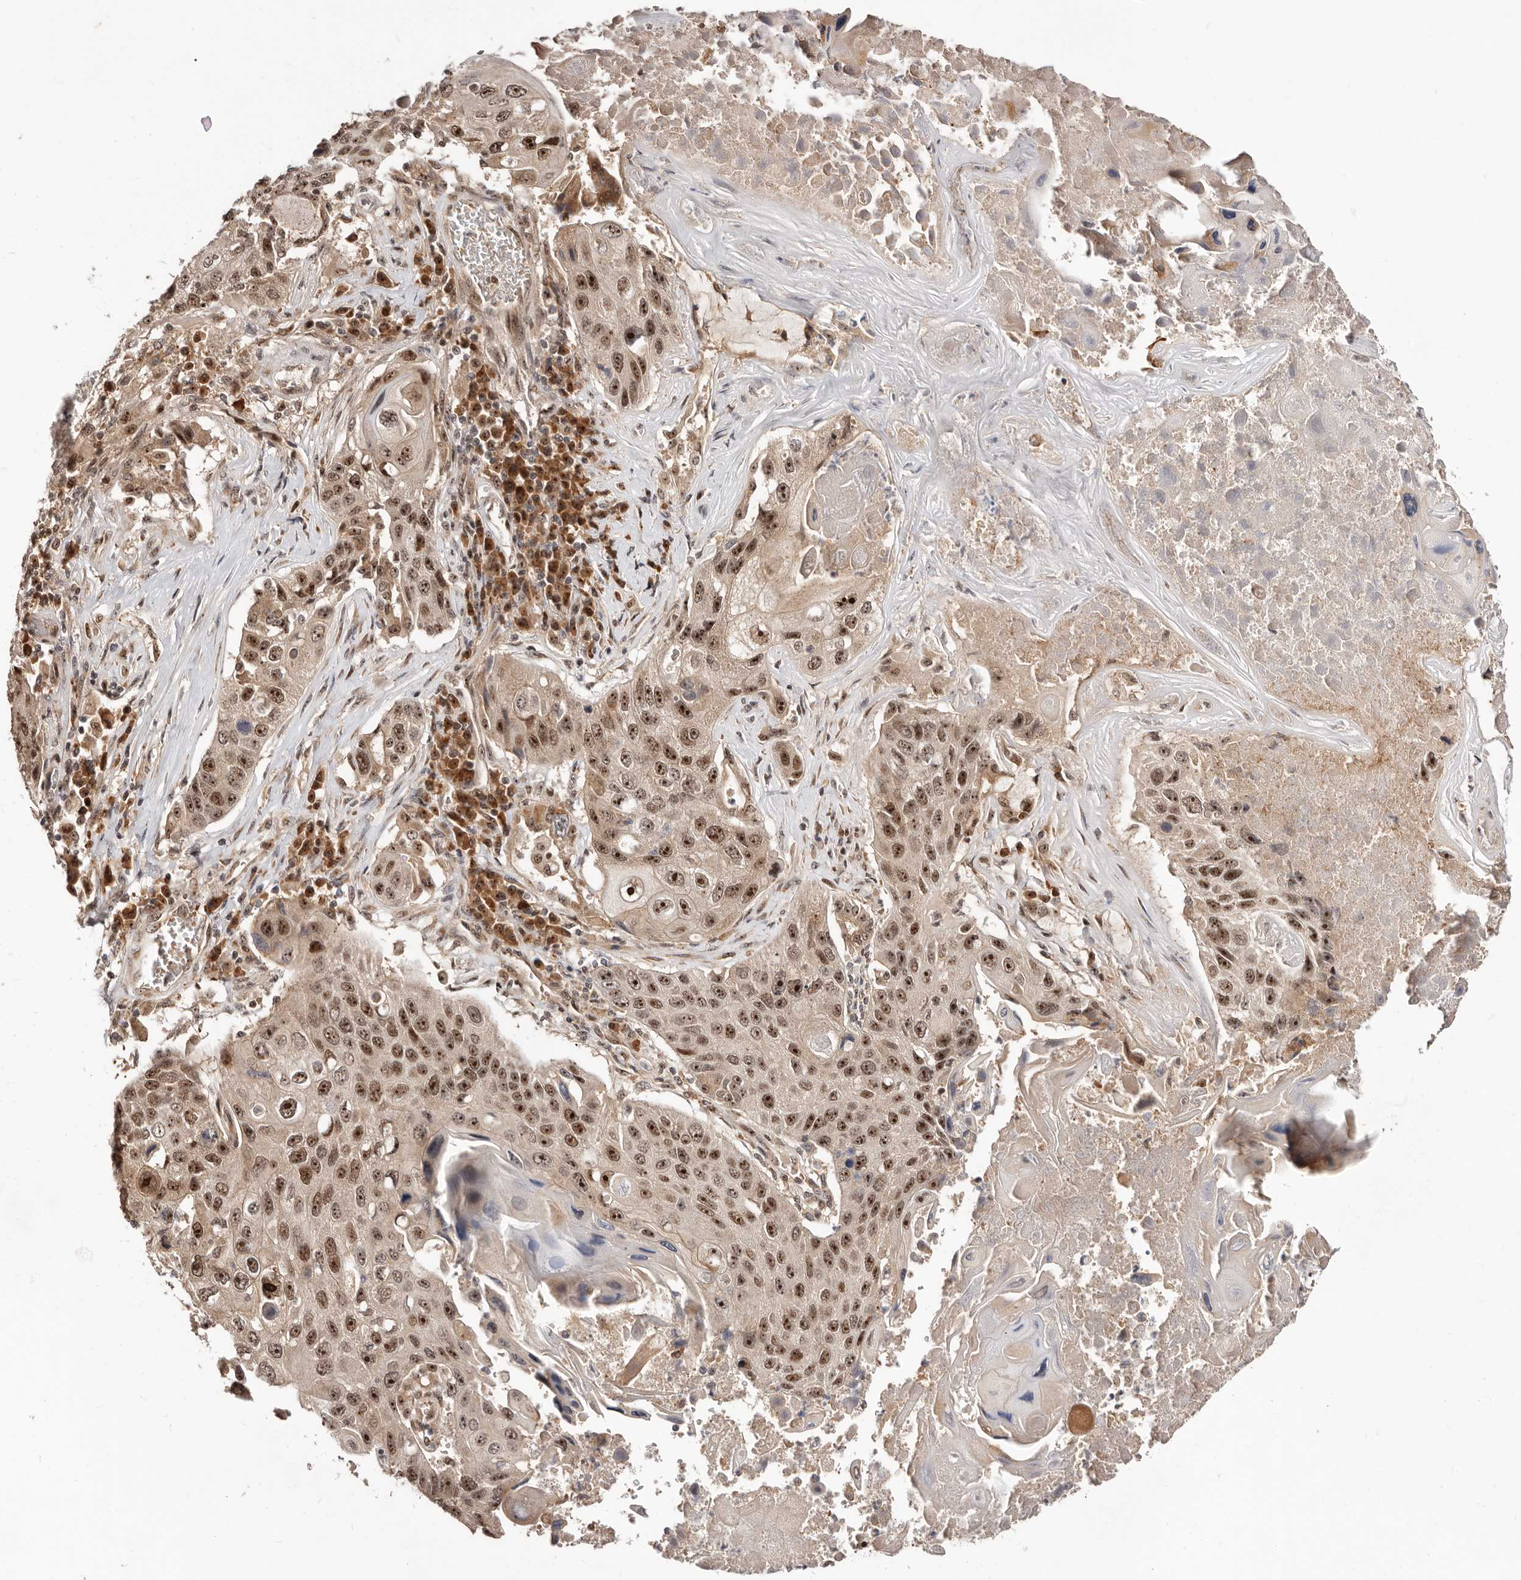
{"staining": {"intensity": "strong", "quantity": ">75%", "location": "nuclear"}, "tissue": "lung cancer", "cell_type": "Tumor cells", "image_type": "cancer", "snomed": [{"axis": "morphology", "description": "Squamous cell carcinoma, NOS"}, {"axis": "topography", "description": "Lung"}], "caption": "Protein staining demonstrates strong nuclear expression in approximately >75% of tumor cells in lung cancer. (brown staining indicates protein expression, while blue staining denotes nuclei).", "gene": "APOL6", "patient": {"sex": "male", "age": 61}}